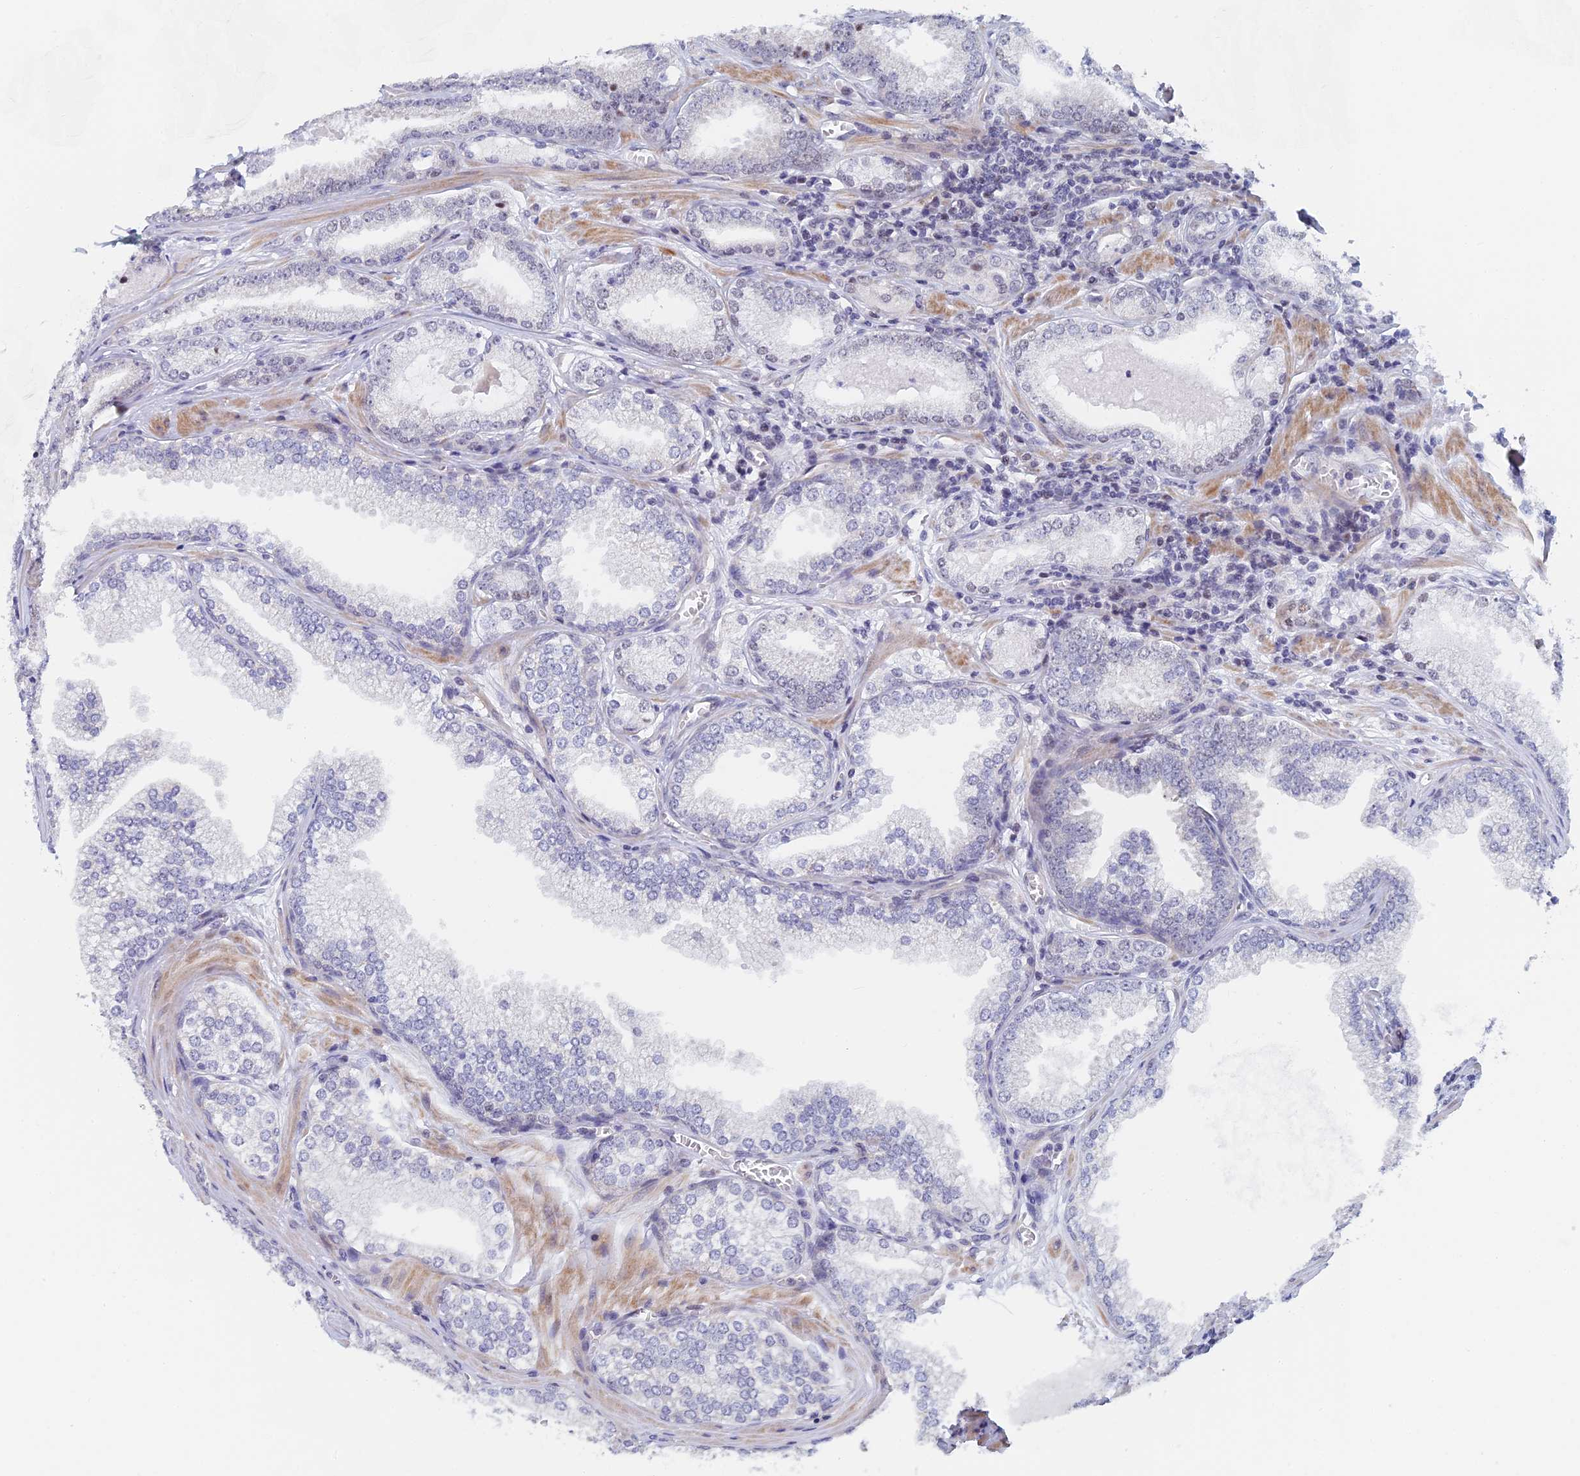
{"staining": {"intensity": "negative", "quantity": "none", "location": "none"}, "tissue": "prostate cancer", "cell_type": "Tumor cells", "image_type": "cancer", "snomed": [{"axis": "morphology", "description": "Adenocarcinoma, Low grade"}, {"axis": "topography", "description": "Prostate"}], "caption": "Prostate cancer stained for a protein using IHC shows no positivity tumor cells.", "gene": "GMNC", "patient": {"sex": "male", "age": 60}}